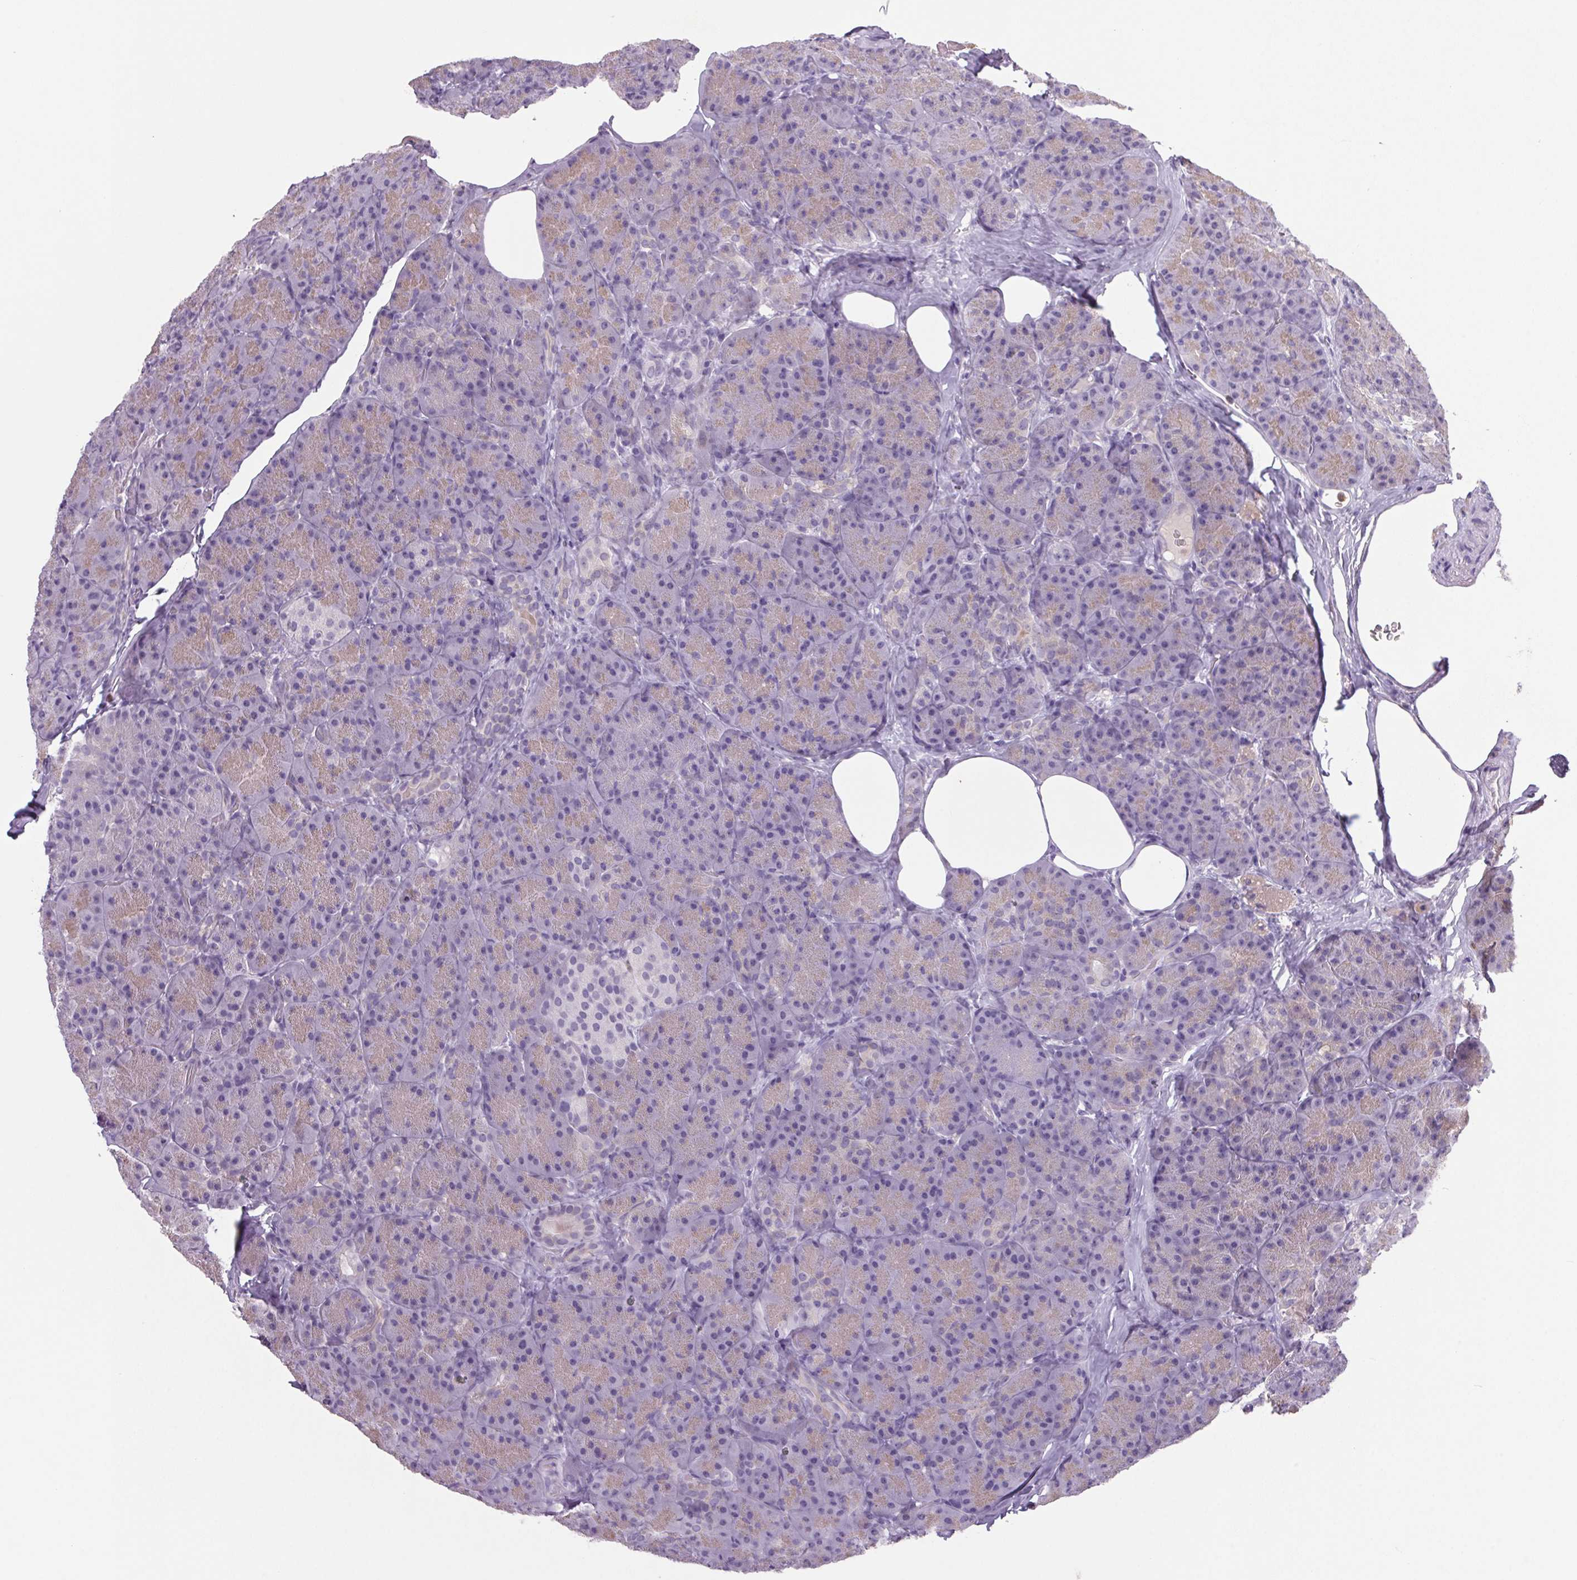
{"staining": {"intensity": "weak", "quantity": "<25%", "location": "cytoplasmic/membranous"}, "tissue": "pancreas", "cell_type": "Exocrine glandular cells", "image_type": "normal", "snomed": [{"axis": "morphology", "description": "Normal tissue, NOS"}, {"axis": "topography", "description": "Pancreas"}], "caption": "Exocrine glandular cells are negative for brown protein staining in normal pancreas. (Stains: DAB (3,3'-diaminobenzidine) immunohistochemistry (IHC) with hematoxylin counter stain, Microscopy: brightfield microscopy at high magnification).", "gene": "TRDN", "patient": {"sex": "male", "age": 57}}